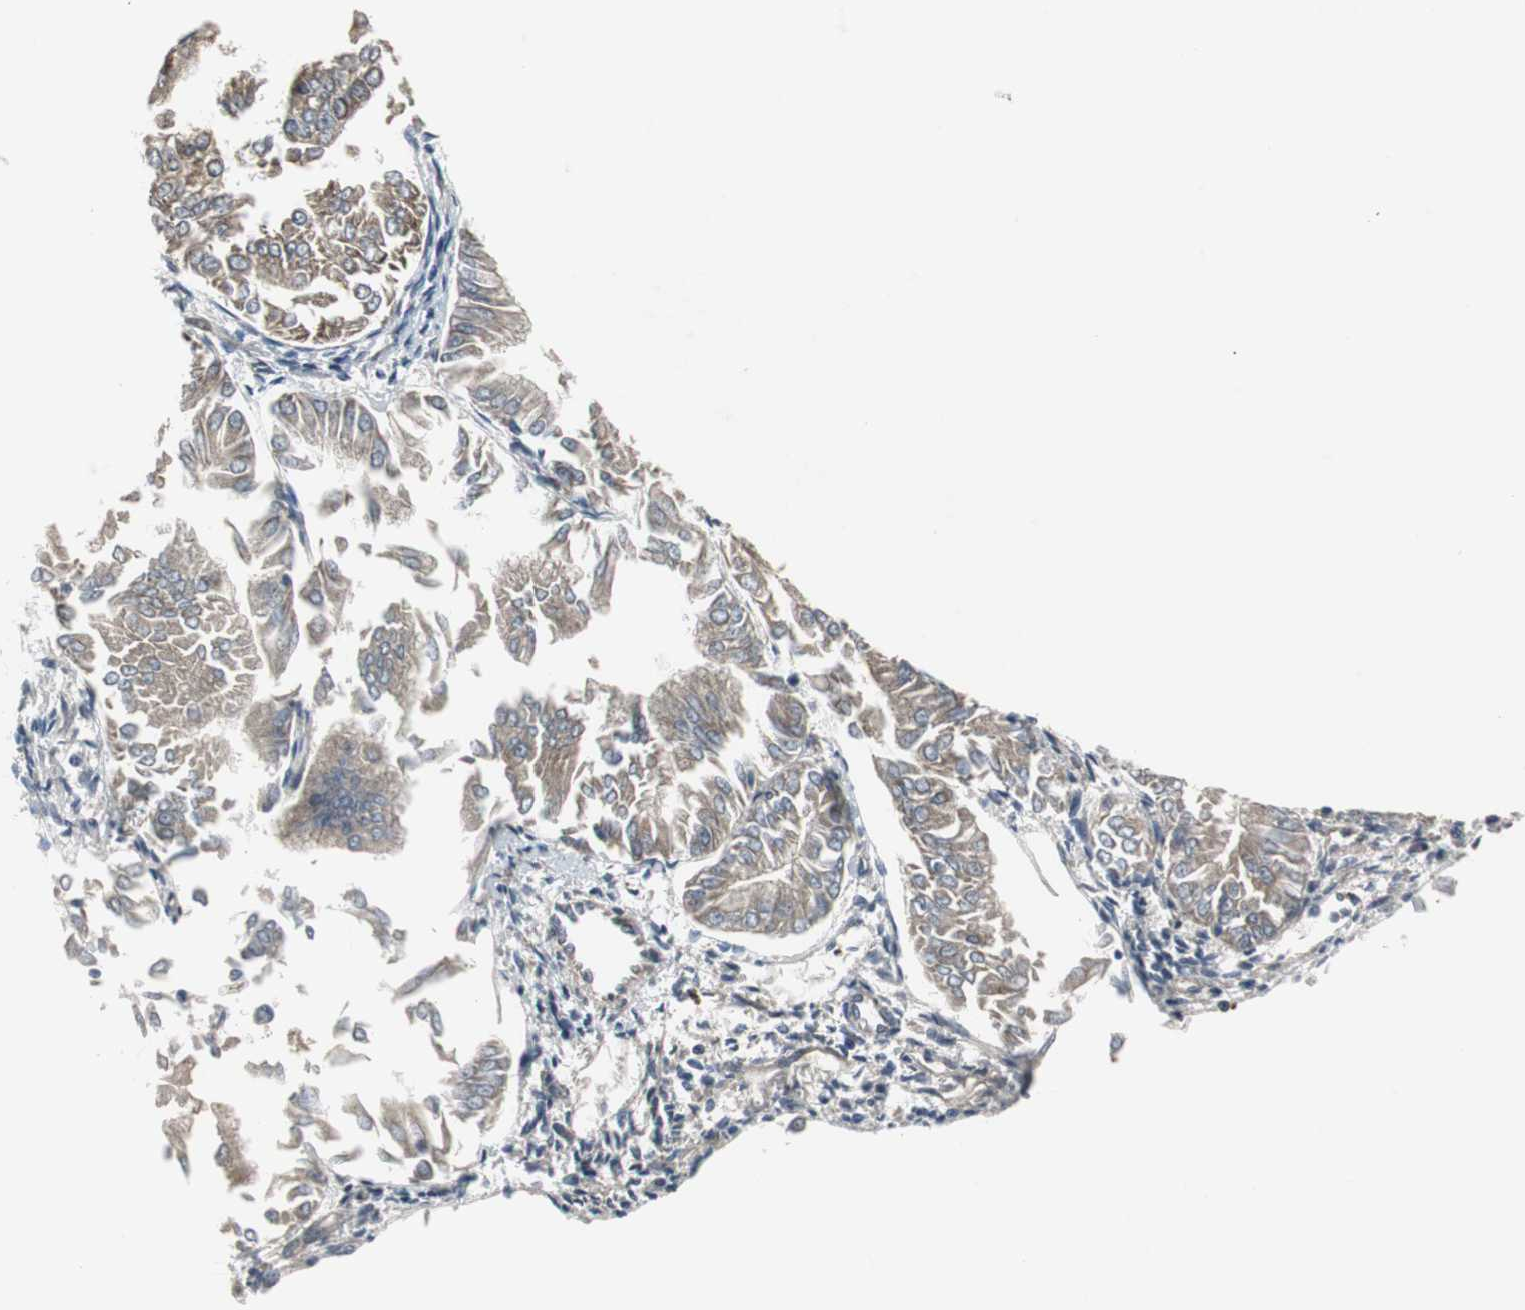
{"staining": {"intensity": "weak", "quantity": ">75%", "location": "cytoplasmic/membranous"}, "tissue": "endometrial cancer", "cell_type": "Tumor cells", "image_type": "cancer", "snomed": [{"axis": "morphology", "description": "Adenocarcinoma, NOS"}, {"axis": "topography", "description": "Endometrium"}], "caption": "Human endometrial cancer (adenocarcinoma) stained with a protein marker exhibits weak staining in tumor cells.", "gene": "CHP1", "patient": {"sex": "female", "age": 53}}